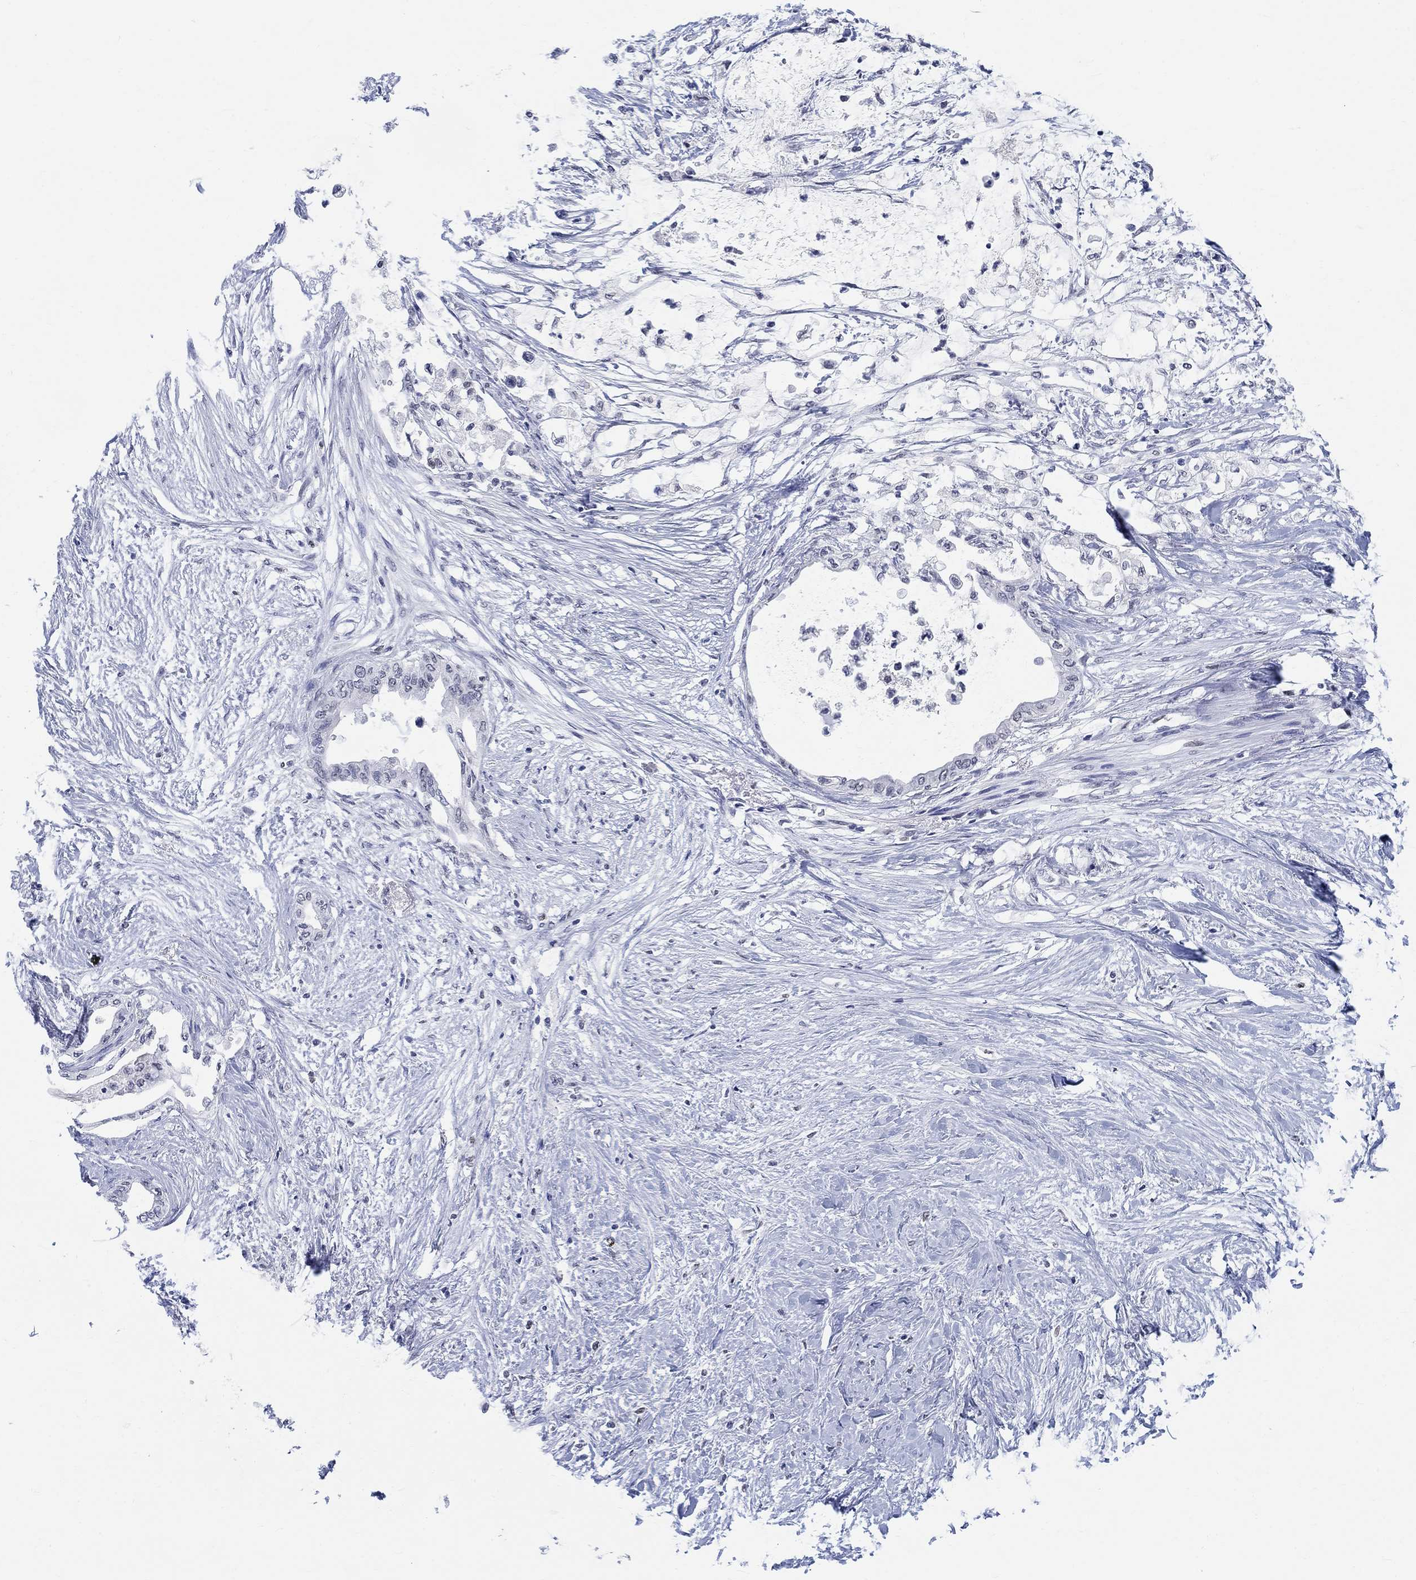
{"staining": {"intensity": "negative", "quantity": "none", "location": "none"}, "tissue": "pancreatic cancer", "cell_type": "Tumor cells", "image_type": "cancer", "snomed": [{"axis": "morphology", "description": "Normal tissue, NOS"}, {"axis": "morphology", "description": "Adenocarcinoma, NOS"}, {"axis": "topography", "description": "Pancreas"}, {"axis": "topography", "description": "Duodenum"}], "caption": "Immunohistochemical staining of pancreatic cancer (adenocarcinoma) displays no significant staining in tumor cells.", "gene": "ANKS1B", "patient": {"sex": "female", "age": 60}}